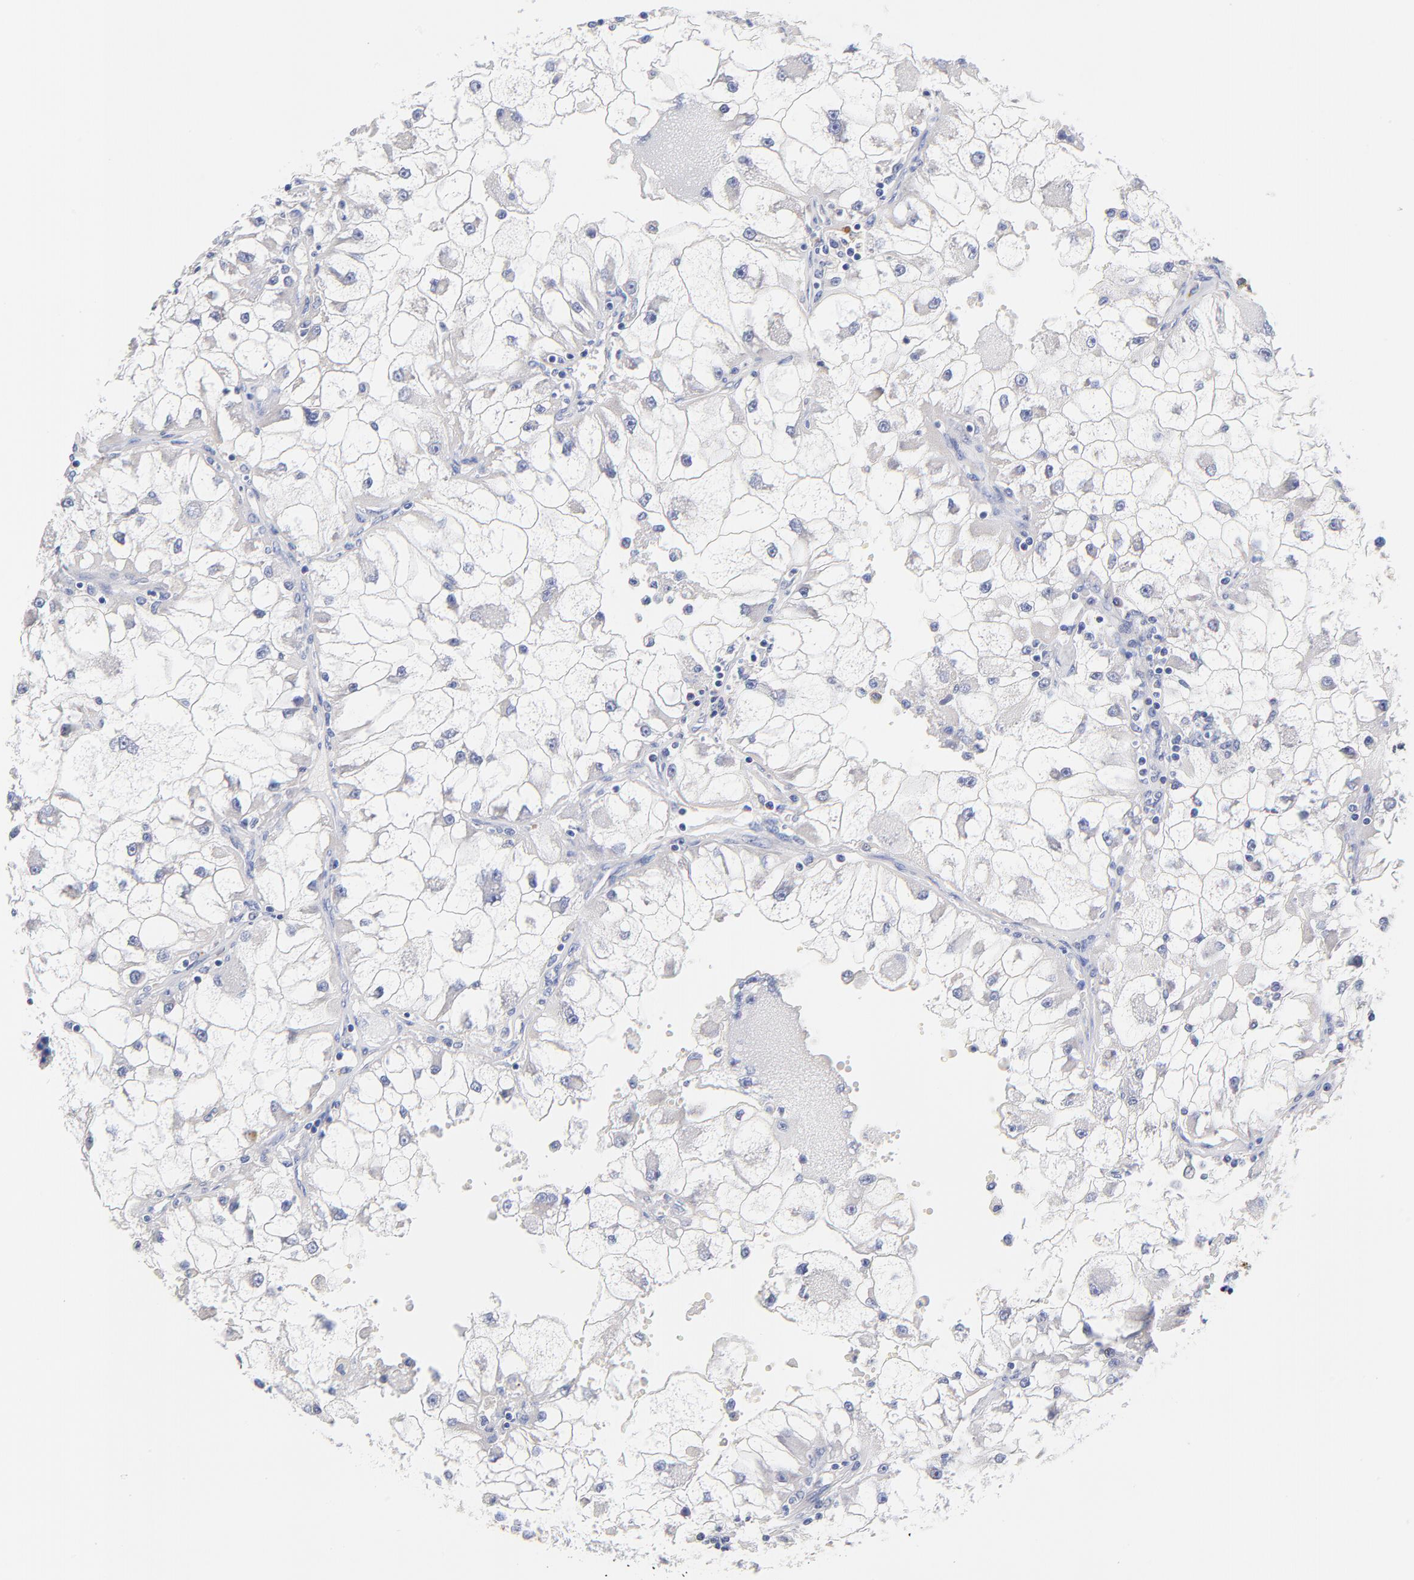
{"staining": {"intensity": "negative", "quantity": "none", "location": "none"}, "tissue": "renal cancer", "cell_type": "Tumor cells", "image_type": "cancer", "snomed": [{"axis": "morphology", "description": "Adenocarcinoma, NOS"}, {"axis": "topography", "description": "Kidney"}], "caption": "High magnification brightfield microscopy of adenocarcinoma (renal) stained with DAB (brown) and counterstained with hematoxylin (blue): tumor cells show no significant positivity.", "gene": "TWNK", "patient": {"sex": "female", "age": 73}}